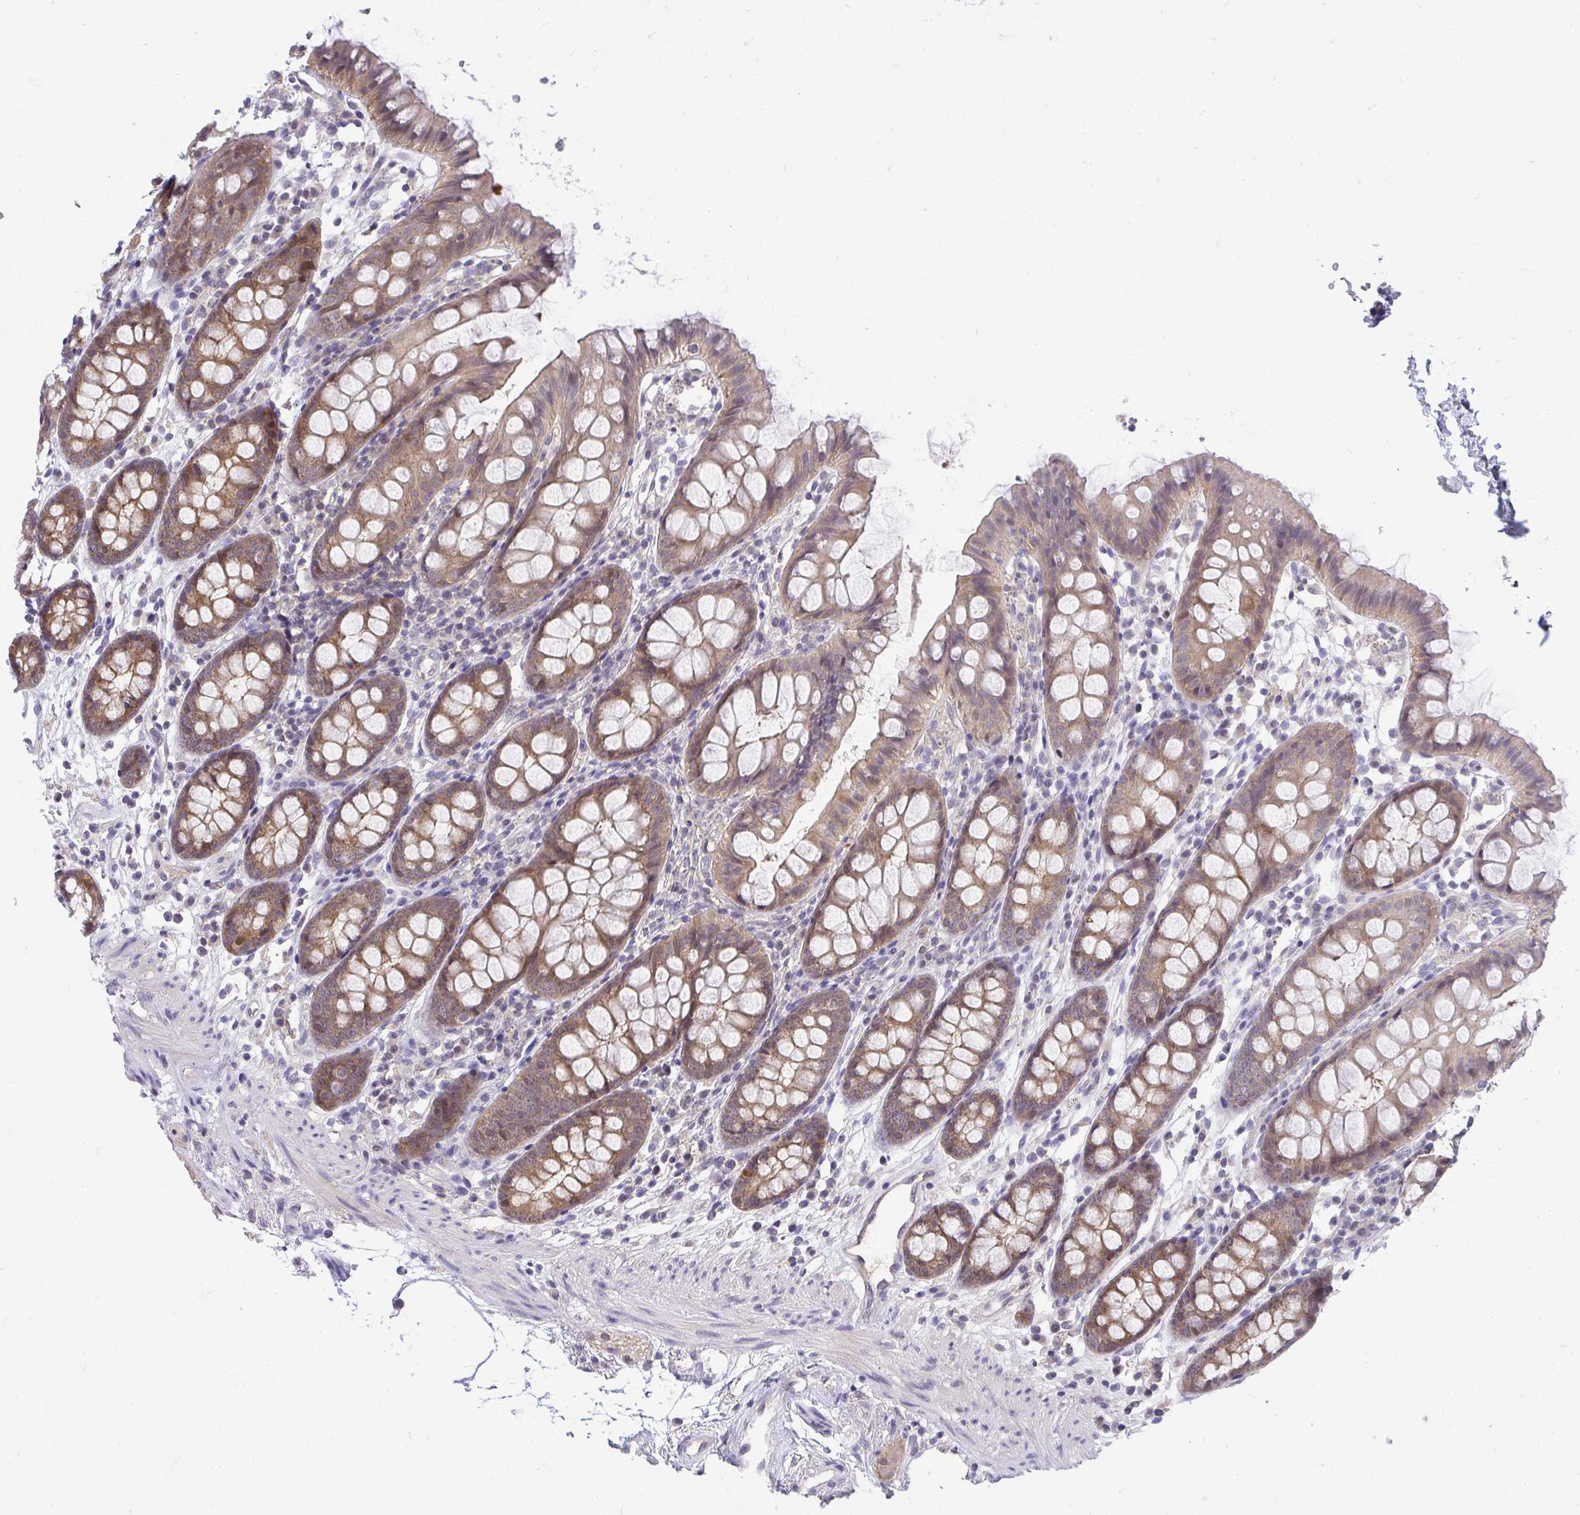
{"staining": {"intensity": "weak", "quantity": ">75%", "location": "cytoplasmic/membranous"}, "tissue": "colon", "cell_type": "Endothelial cells", "image_type": "normal", "snomed": [{"axis": "morphology", "description": "Normal tissue, NOS"}, {"axis": "topography", "description": "Colon"}], "caption": "Weak cytoplasmic/membranous protein positivity is present in about >75% of endothelial cells in colon. (DAB (3,3'-diaminobenzidine) IHC with brightfield microscopy, high magnification).", "gene": "HDHD2", "patient": {"sex": "female", "age": 84}}